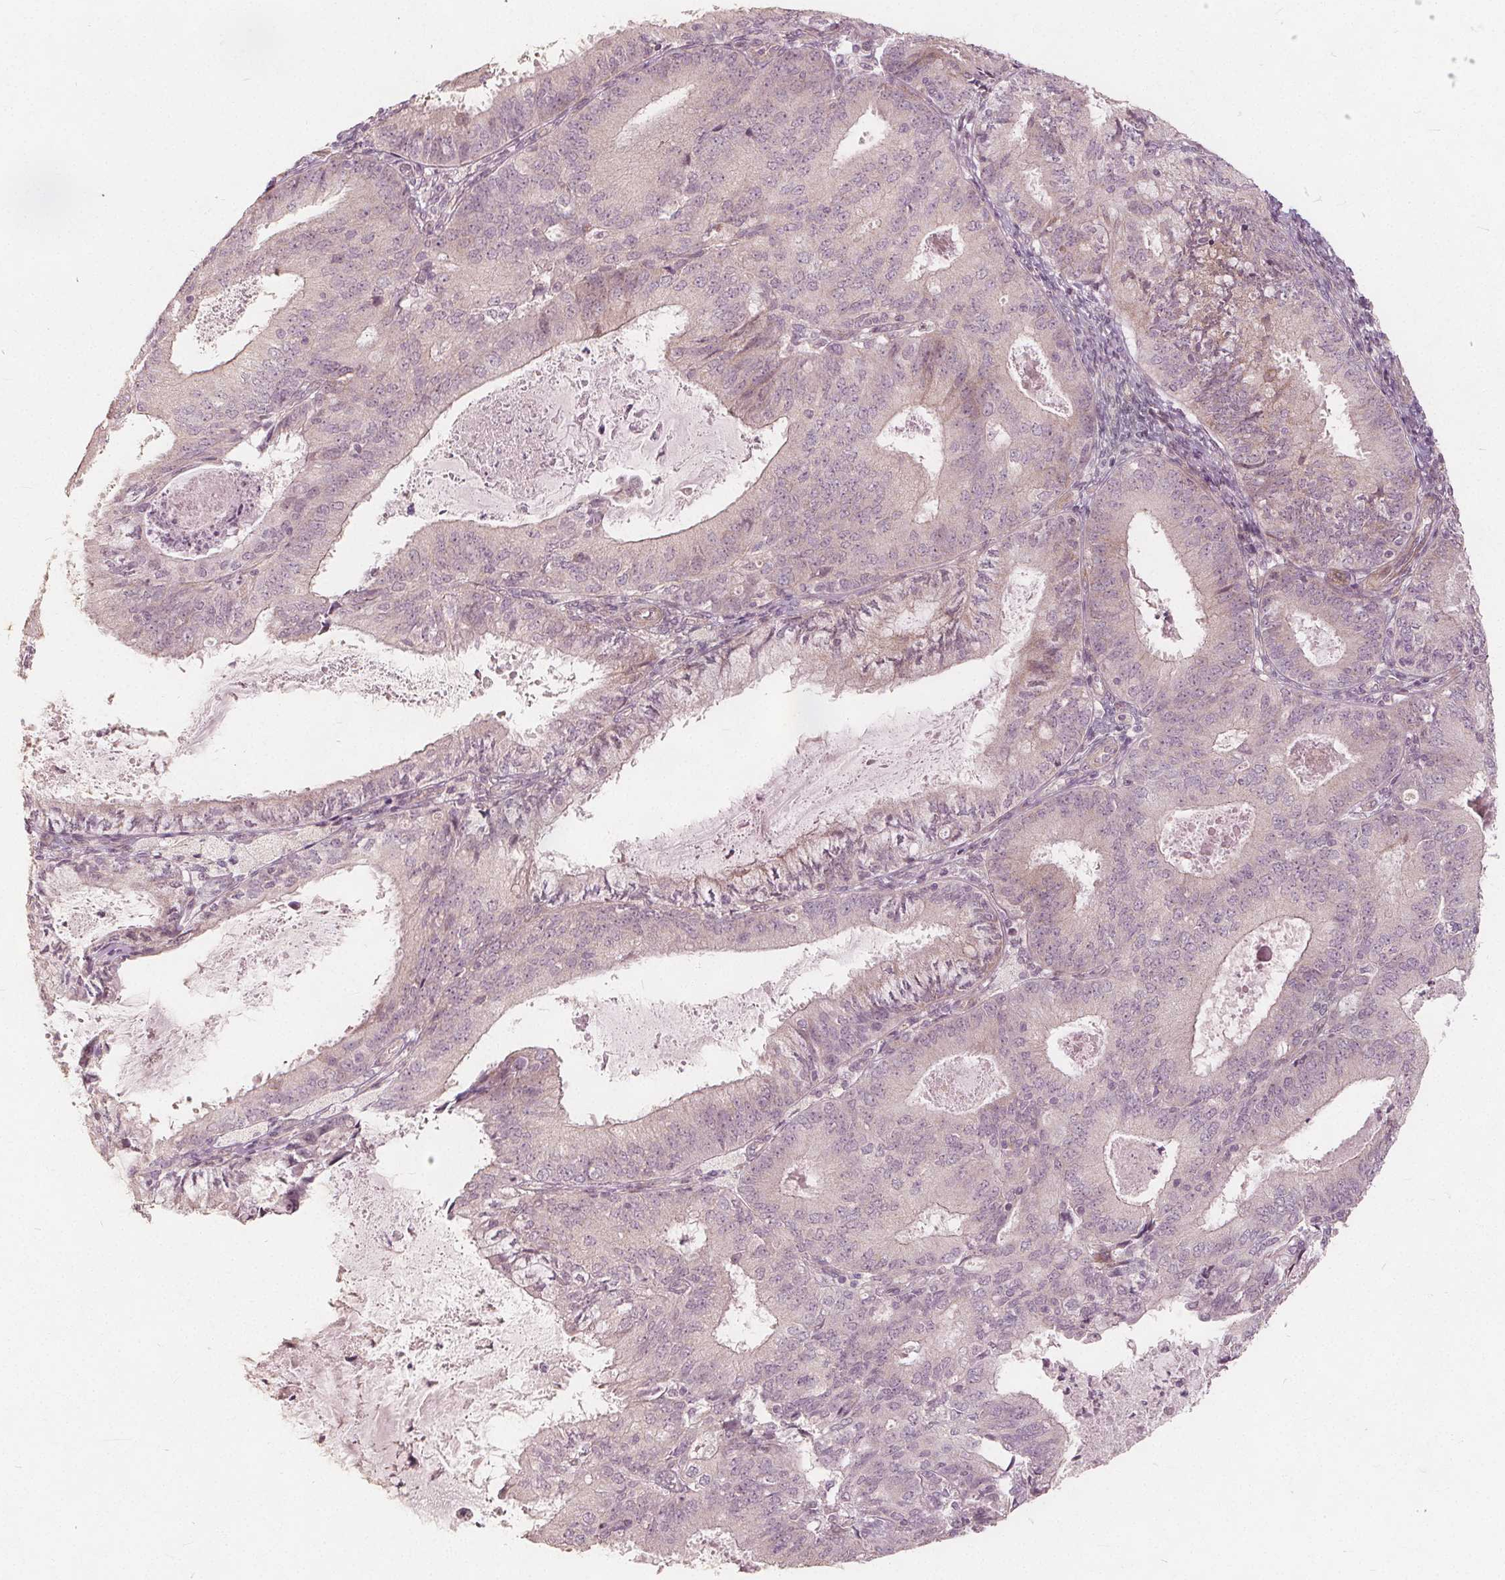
{"staining": {"intensity": "weak", "quantity": "<25%", "location": "cytoplasmic/membranous"}, "tissue": "endometrial cancer", "cell_type": "Tumor cells", "image_type": "cancer", "snomed": [{"axis": "morphology", "description": "Adenocarcinoma, NOS"}, {"axis": "topography", "description": "Endometrium"}], "caption": "IHC micrograph of endometrial cancer stained for a protein (brown), which reveals no staining in tumor cells.", "gene": "PTPRT", "patient": {"sex": "female", "age": 57}}